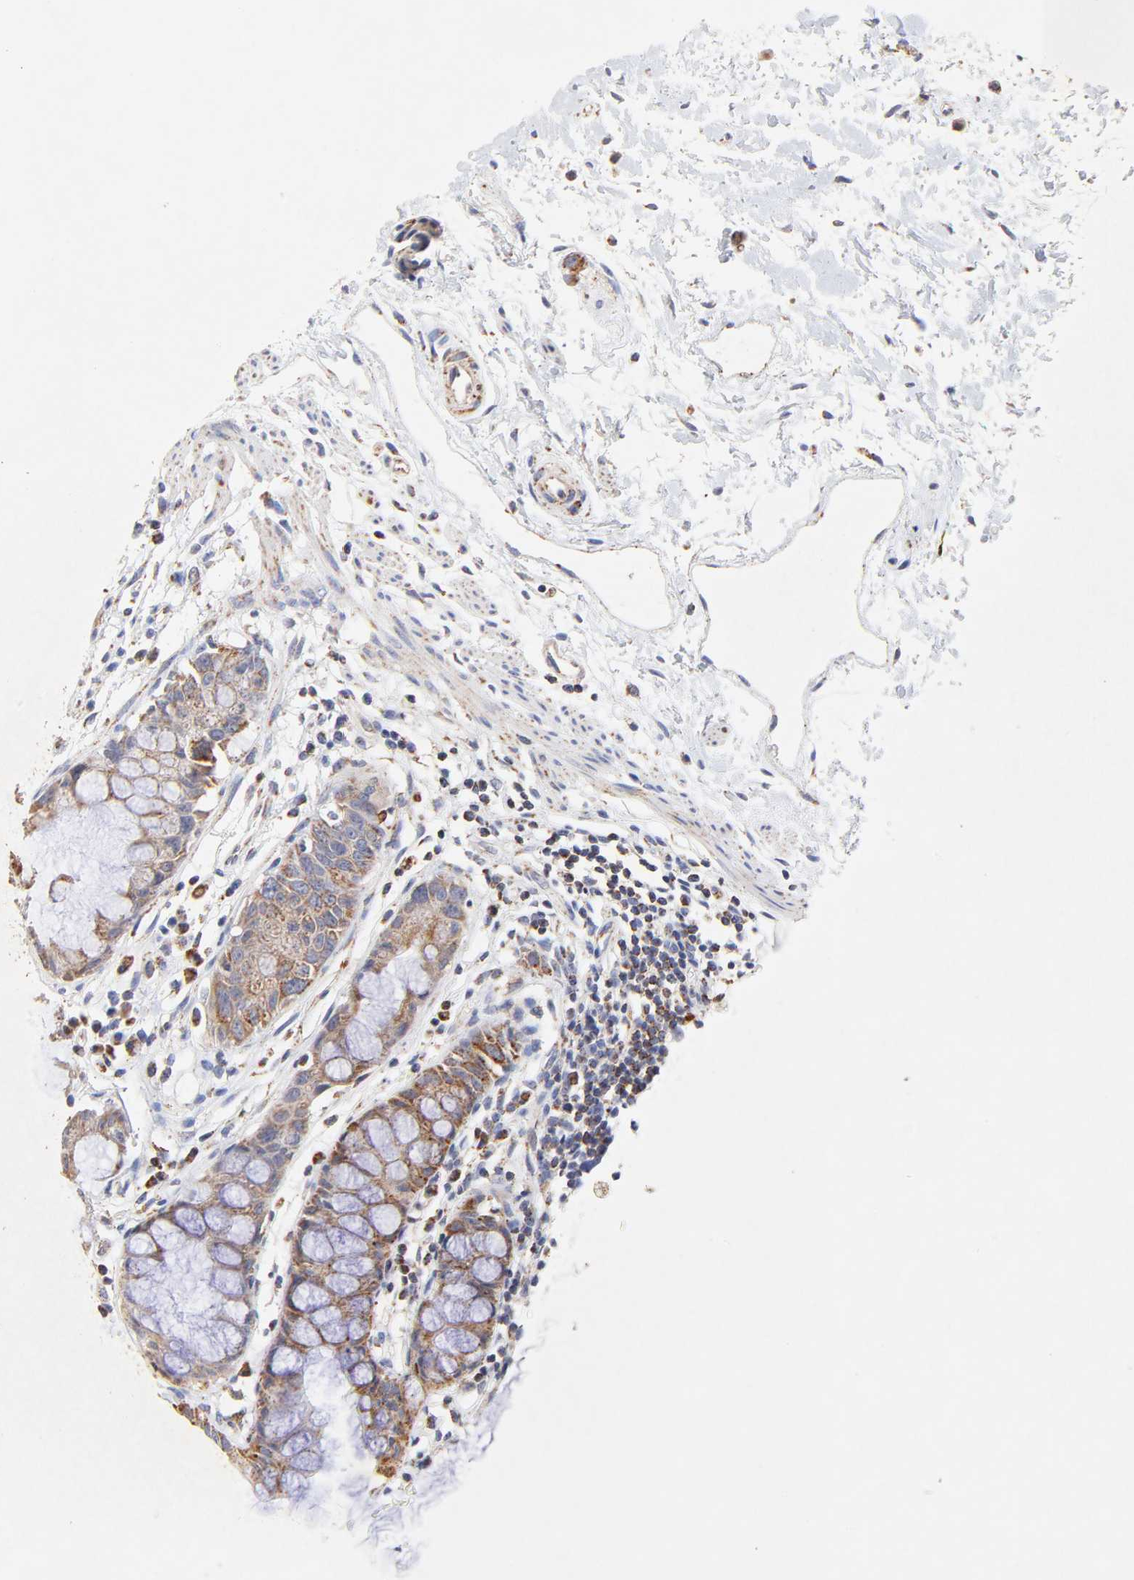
{"staining": {"intensity": "moderate", "quantity": ">75%", "location": "cytoplasmic/membranous"}, "tissue": "rectum", "cell_type": "Glandular cells", "image_type": "normal", "snomed": [{"axis": "morphology", "description": "Normal tissue, NOS"}, {"axis": "morphology", "description": "Adenocarcinoma, NOS"}, {"axis": "topography", "description": "Rectum"}], "caption": "A medium amount of moderate cytoplasmic/membranous positivity is present in approximately >75% of glandular cells in normal rectum. (brown staining indicates protein expression, while blue staining denotes nuclei).", "gene": "SSBP1", "patient": {"sex": "female", "age": 65}}